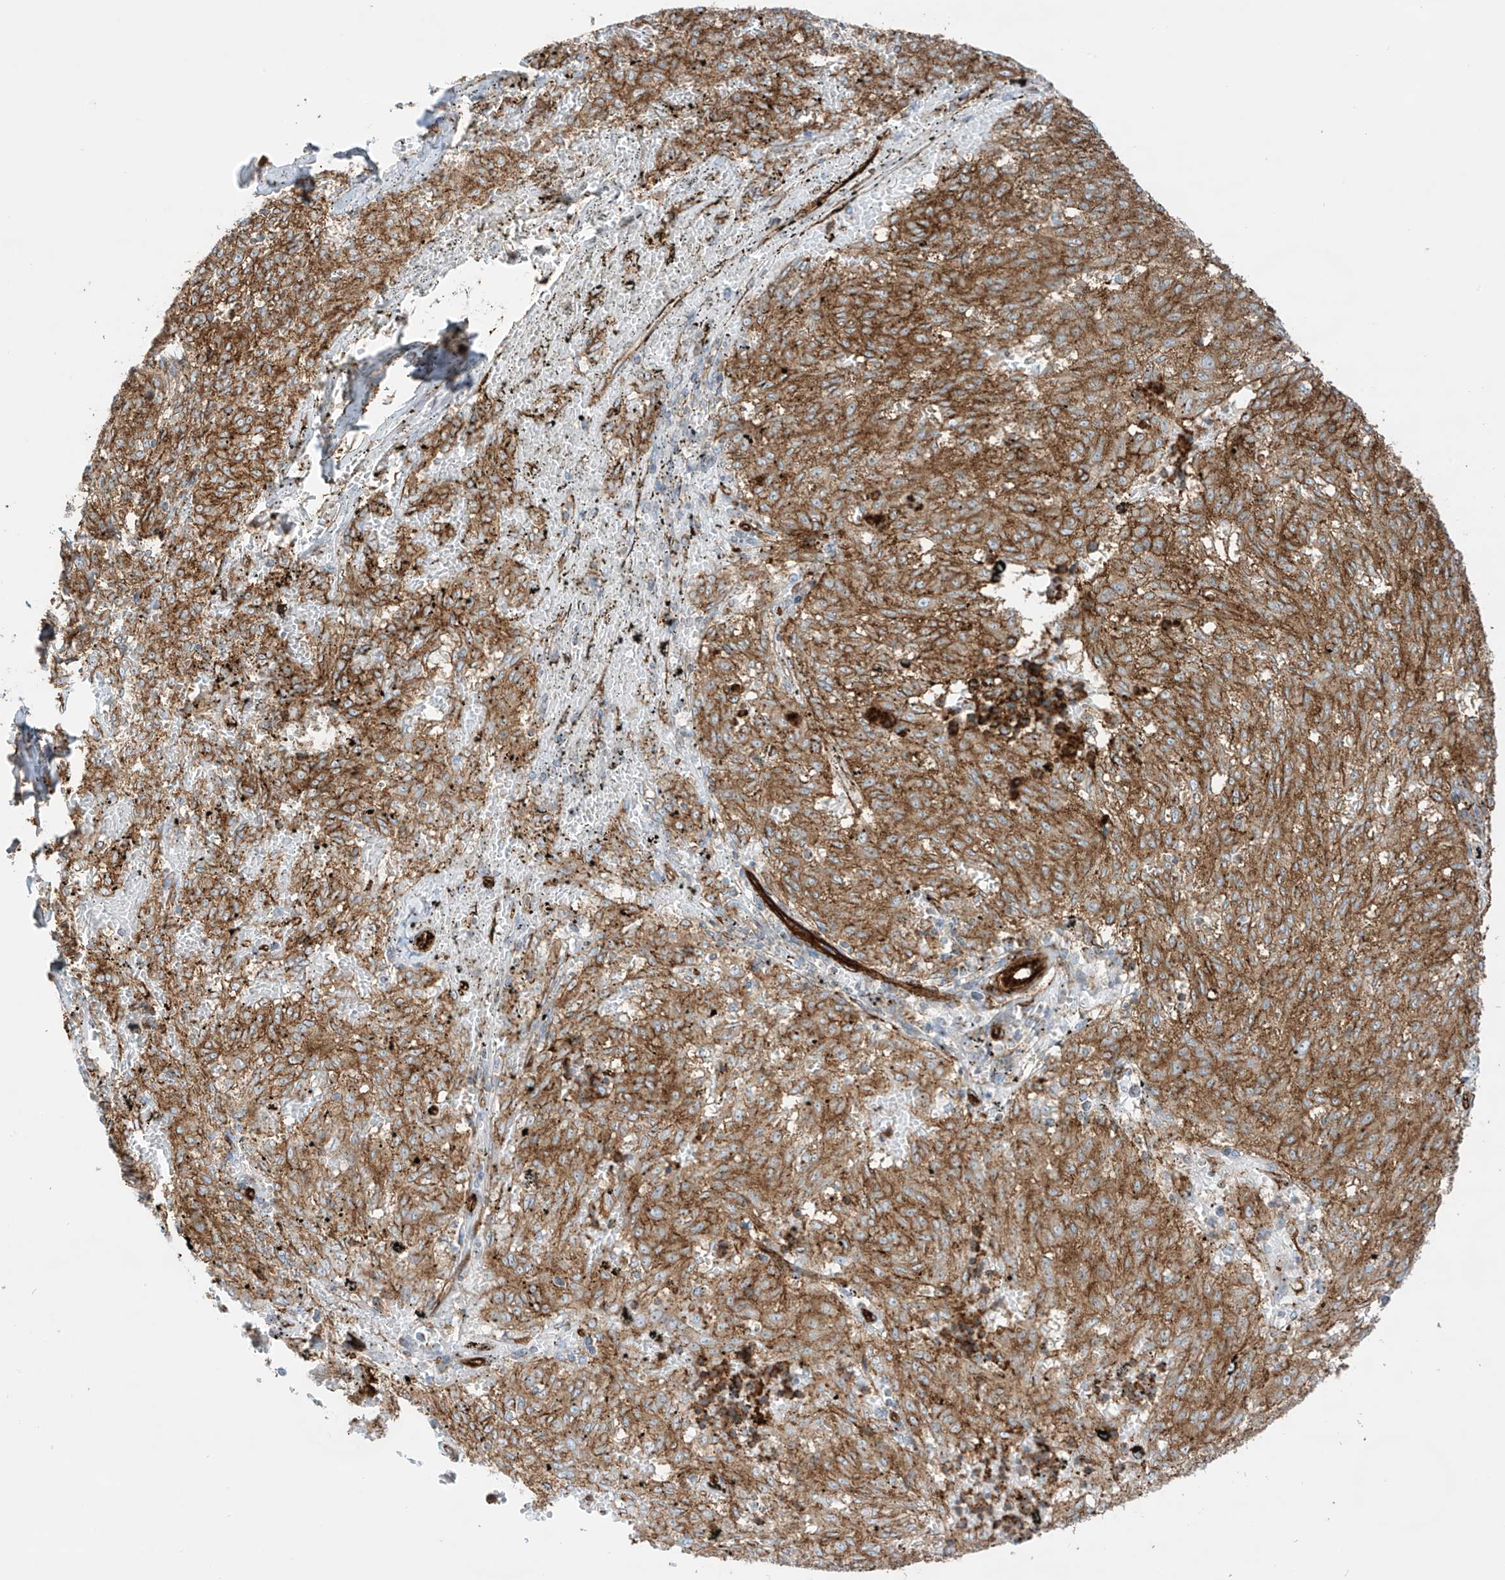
{"staining": {"intensity": "moderate", "quantity": ">75%", "location": "cytoplasmic/membranous"}, "tissue": "melanoma", "cell_type": "Tumor cells", "image_type": "cancer", "snomed": [{"axis": "morphology", "description": "Malignant melanoma, NOS"}, {"axis": "topography", "description": "Skin"}], "caption": "Immunohistochemistry of malignant melanoma reveals medium levels of moderate cytoplasmic/membranous expression in approximately >75% of tumor cells. (DAB (3,3'-diaminobenzidine) IHC with brightfield microscopy, high magnification).", "gene": "ABCB7", "patient": {"sex": "female", "age": 72}}